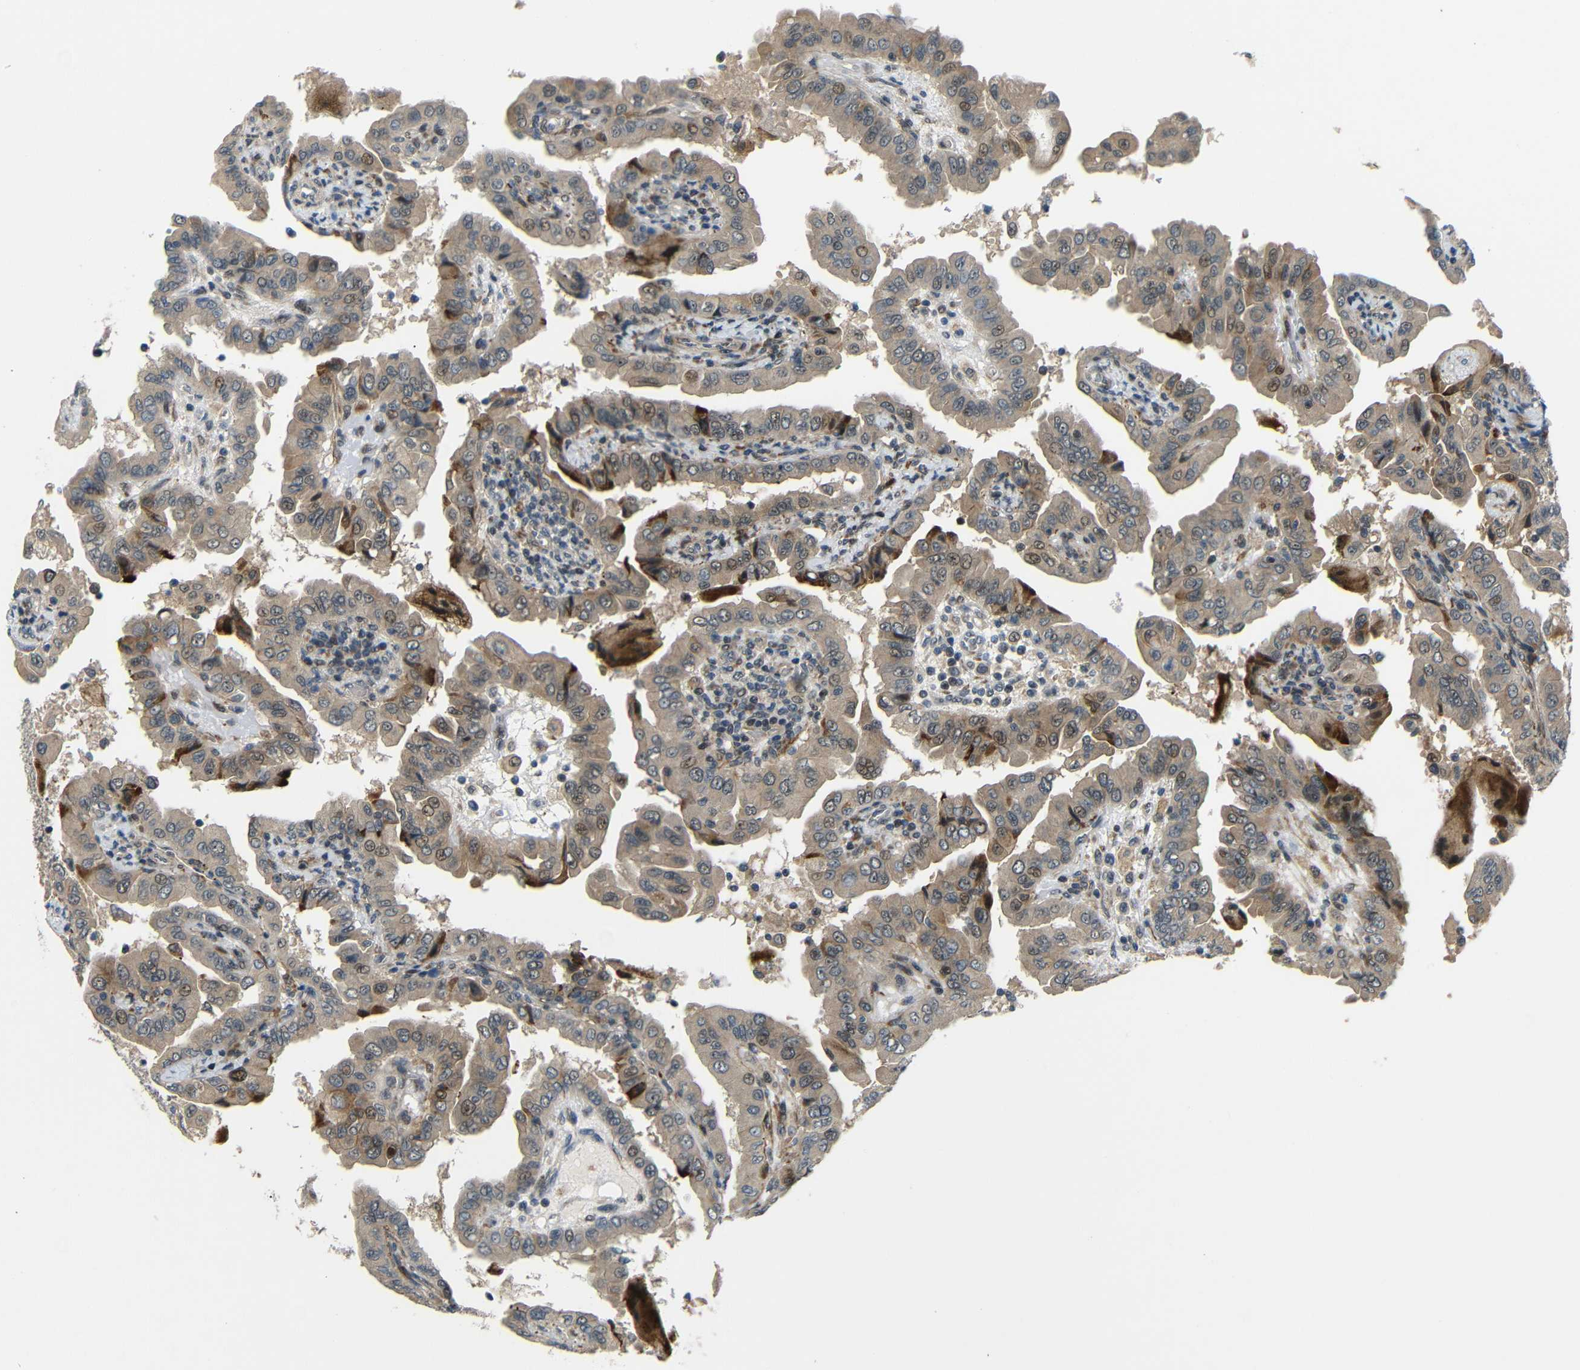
{"staining": {"intensity": "weak", "quantity": ">75%", "location": "cytoplasmic/membranous,nuclear"}, "tissue": "thyroid cancer", "cell_type": "Tumor cells", "image_type": "cancer", "snomed": [{"axis": "morphology", "description": "Papillary adenocarcinoma, NOS"}, {"axis": "topography", "description": "Thyroid gland"}], "caption": "Thyroid cancer (papillary adenocarcinoma) stained with immunohistochemistry demonstrates weak cytoplasmic/membranous and nuclear expression in approximately >75% of tumor cells. (DAB (3,3'-diaminobenzidine) IHC, brown staining for protein, blue staining for nuclei).", "gene": "SYDE1", "patient": {"sex": "male", "age": 33}}